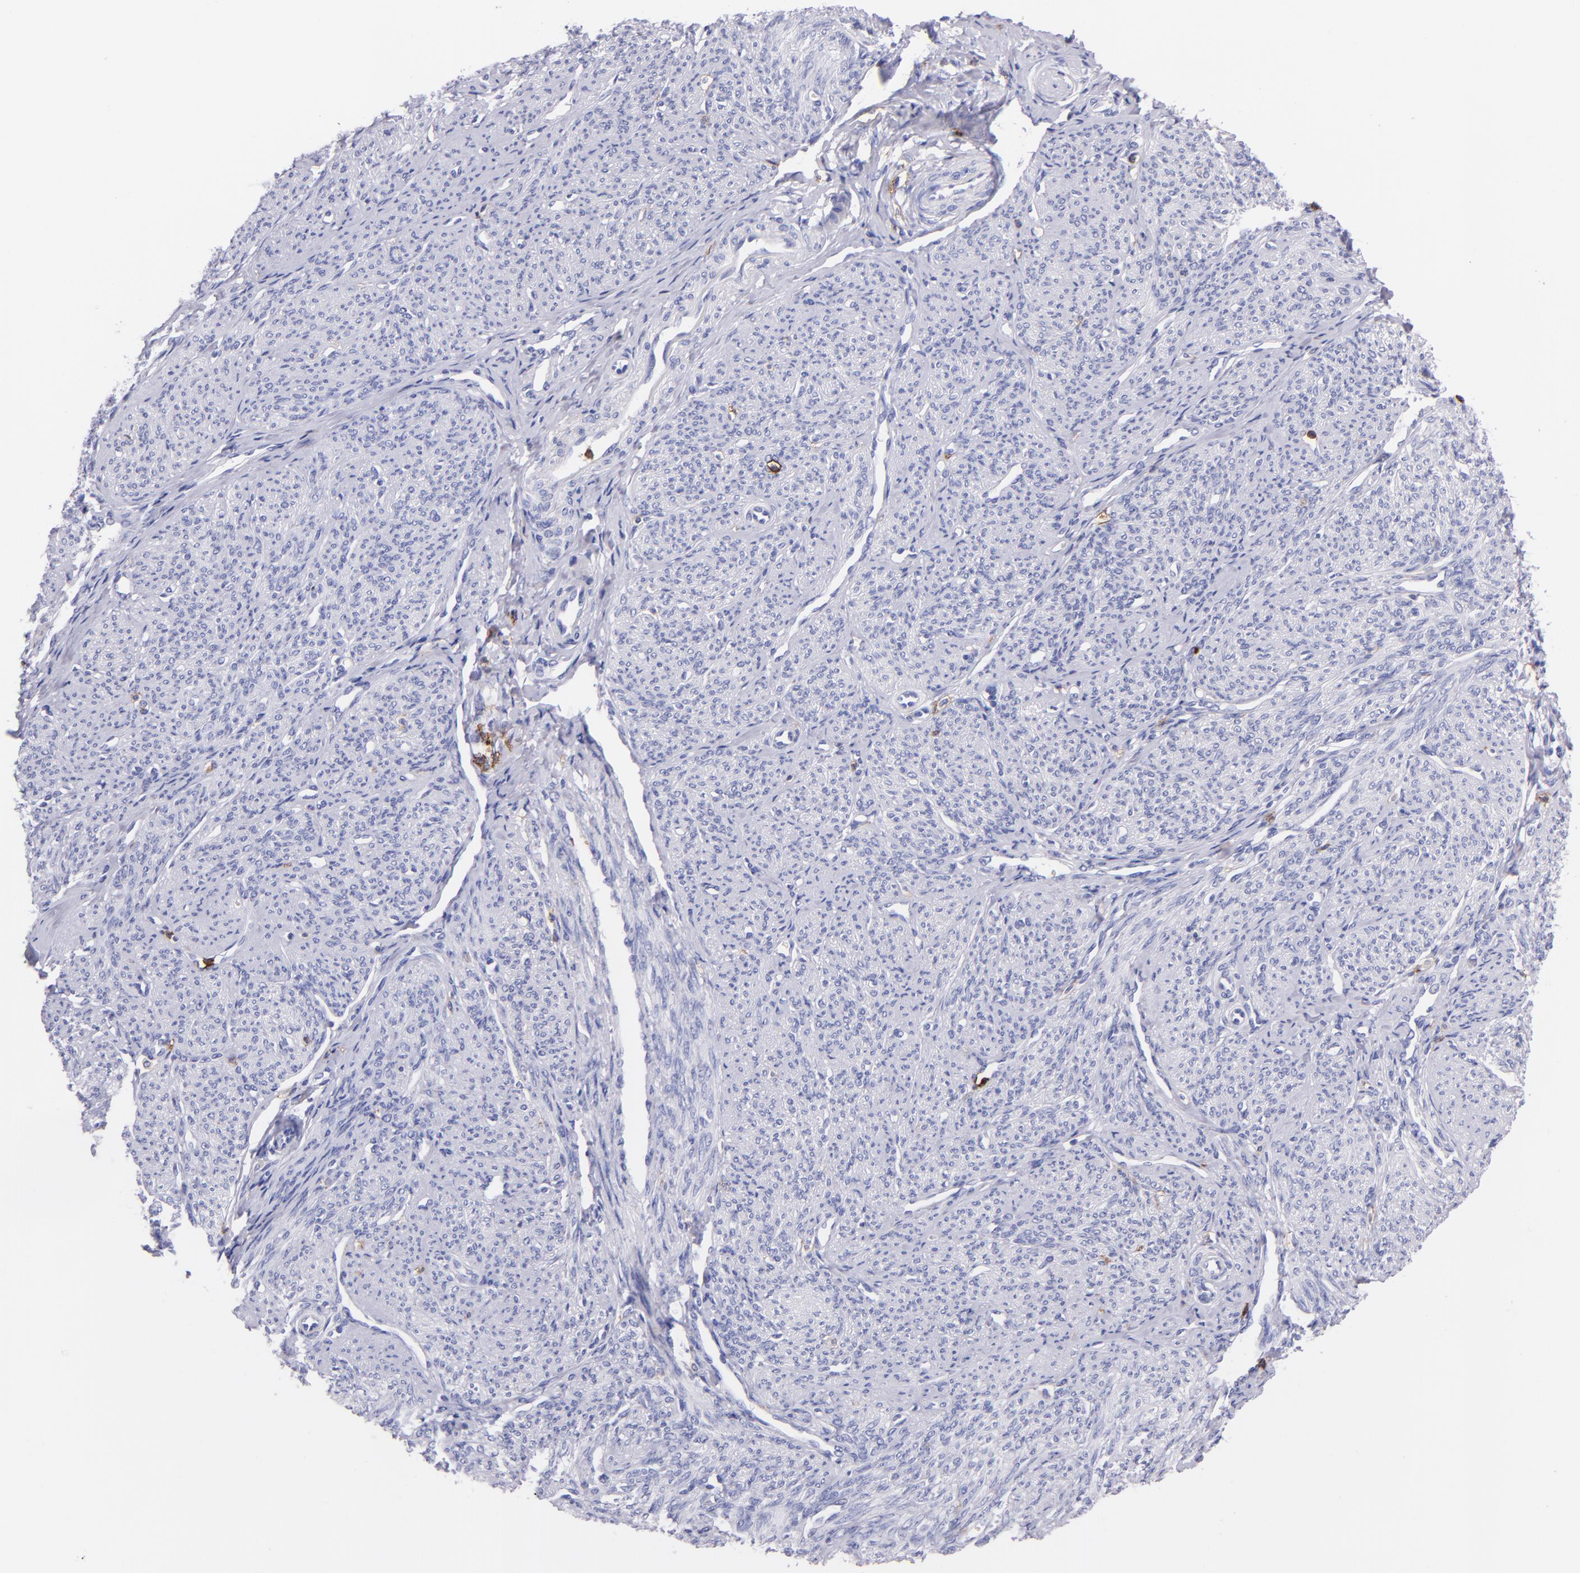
{"staining": {"intensity": "negative", "quantity": "none", "location": "none"}, "tissue": "smooth muscle", "cell_type": "Smooth muscle cells", "image_type": "normal", "snomed": [{"axis": "morphology", "description": "Normal tissue, NOS"}, {"axis": "topography", "description": "Cervix"}, {"axis": "topography", "description": "Endometrium"}], "caption": "This micrograph is of benign smooth muscle stained with immunohistochemistry to label a protein in brown with the nuclei are counter-stained blue. There is no staining in smooth muscle cells.", "gene": "SPN", "patient": {"sex": "female", "age": 65}}